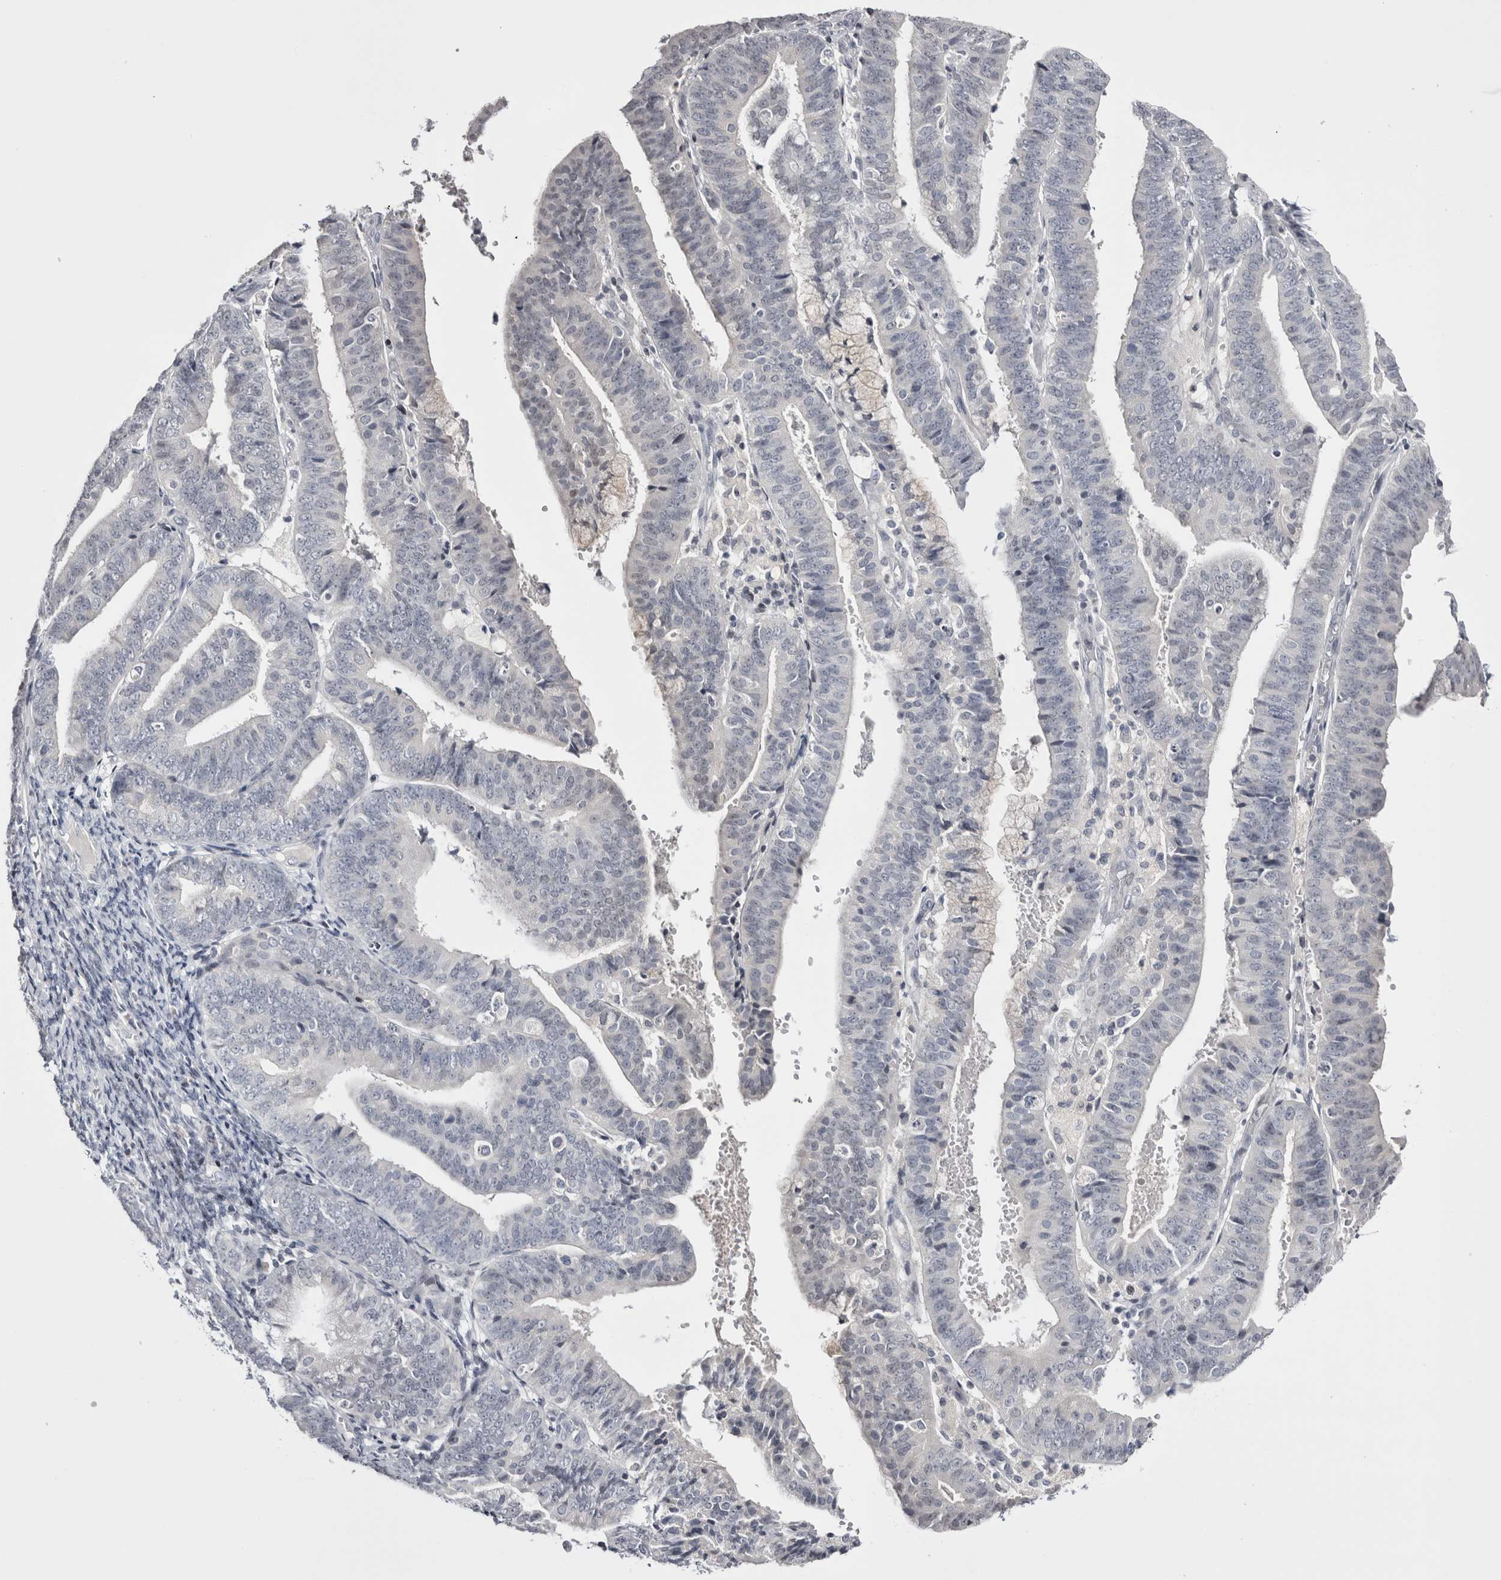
{"staining": {"intensity": "negative", "quantity": "none", "location": "none"}, "tissue": "endometrial cancer", "cell_type": "Tumor cells", "image_type": "cancer", "snomed": [{"axis": "morphology", "description": "Adenocarcinoma, NOS"}, {"axis": "topography", "description": "Endometrium"}], "caption": "IHC of adenocarcinoma (endometrial) exhibits no staining in tumor cells. Nuclei are stained in blue.", "gene": "FNDC8", "patient": {"sex": "female", "age": 63}}